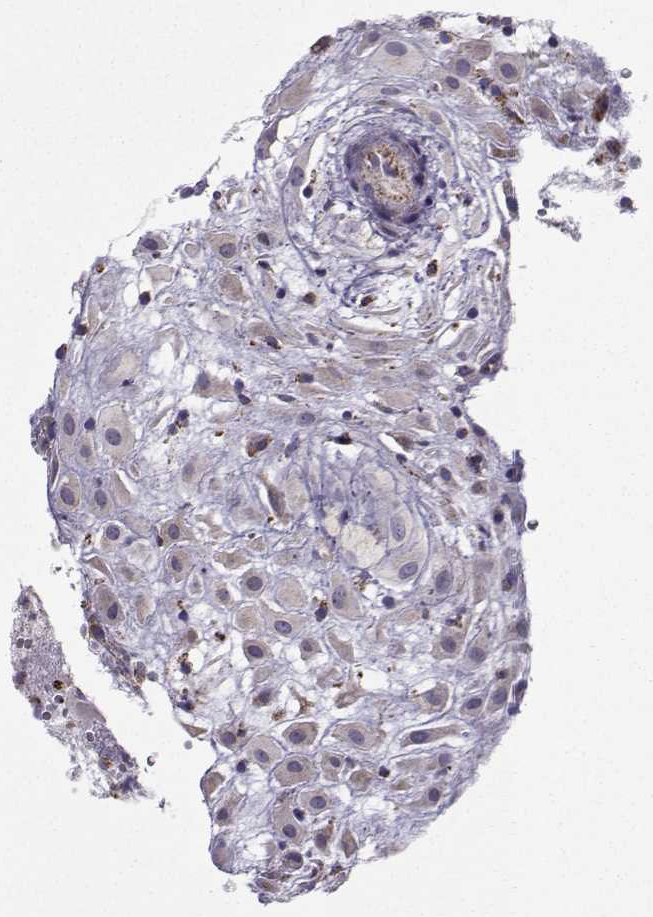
{"staining": {"intensity": "weak", "quantity": "25%-75%", "location": "cytoplasmic/membranous"}, "tissue": "placenta", "cell_type": "Decidual cells", "image_type": "normal", "snomed": [{"axis": "morphology", "description": "Normal tissue, NOS"}, {"axis": "topography", "description": "Placenta"}], "caption": "DAB immunohistochemical staining of benign human placenta reveals weak cytoplasmic/membranous protein staining in approximately 25%-75% of decidual cells. (Stains: DAB (3,3'-diaminobenzidine) in brown, nuclei in blue, Microscopy: brightfield microscopy at high magnification).", "gene": "NECAB3", "patient": {"sex": "female", "age": 24}}